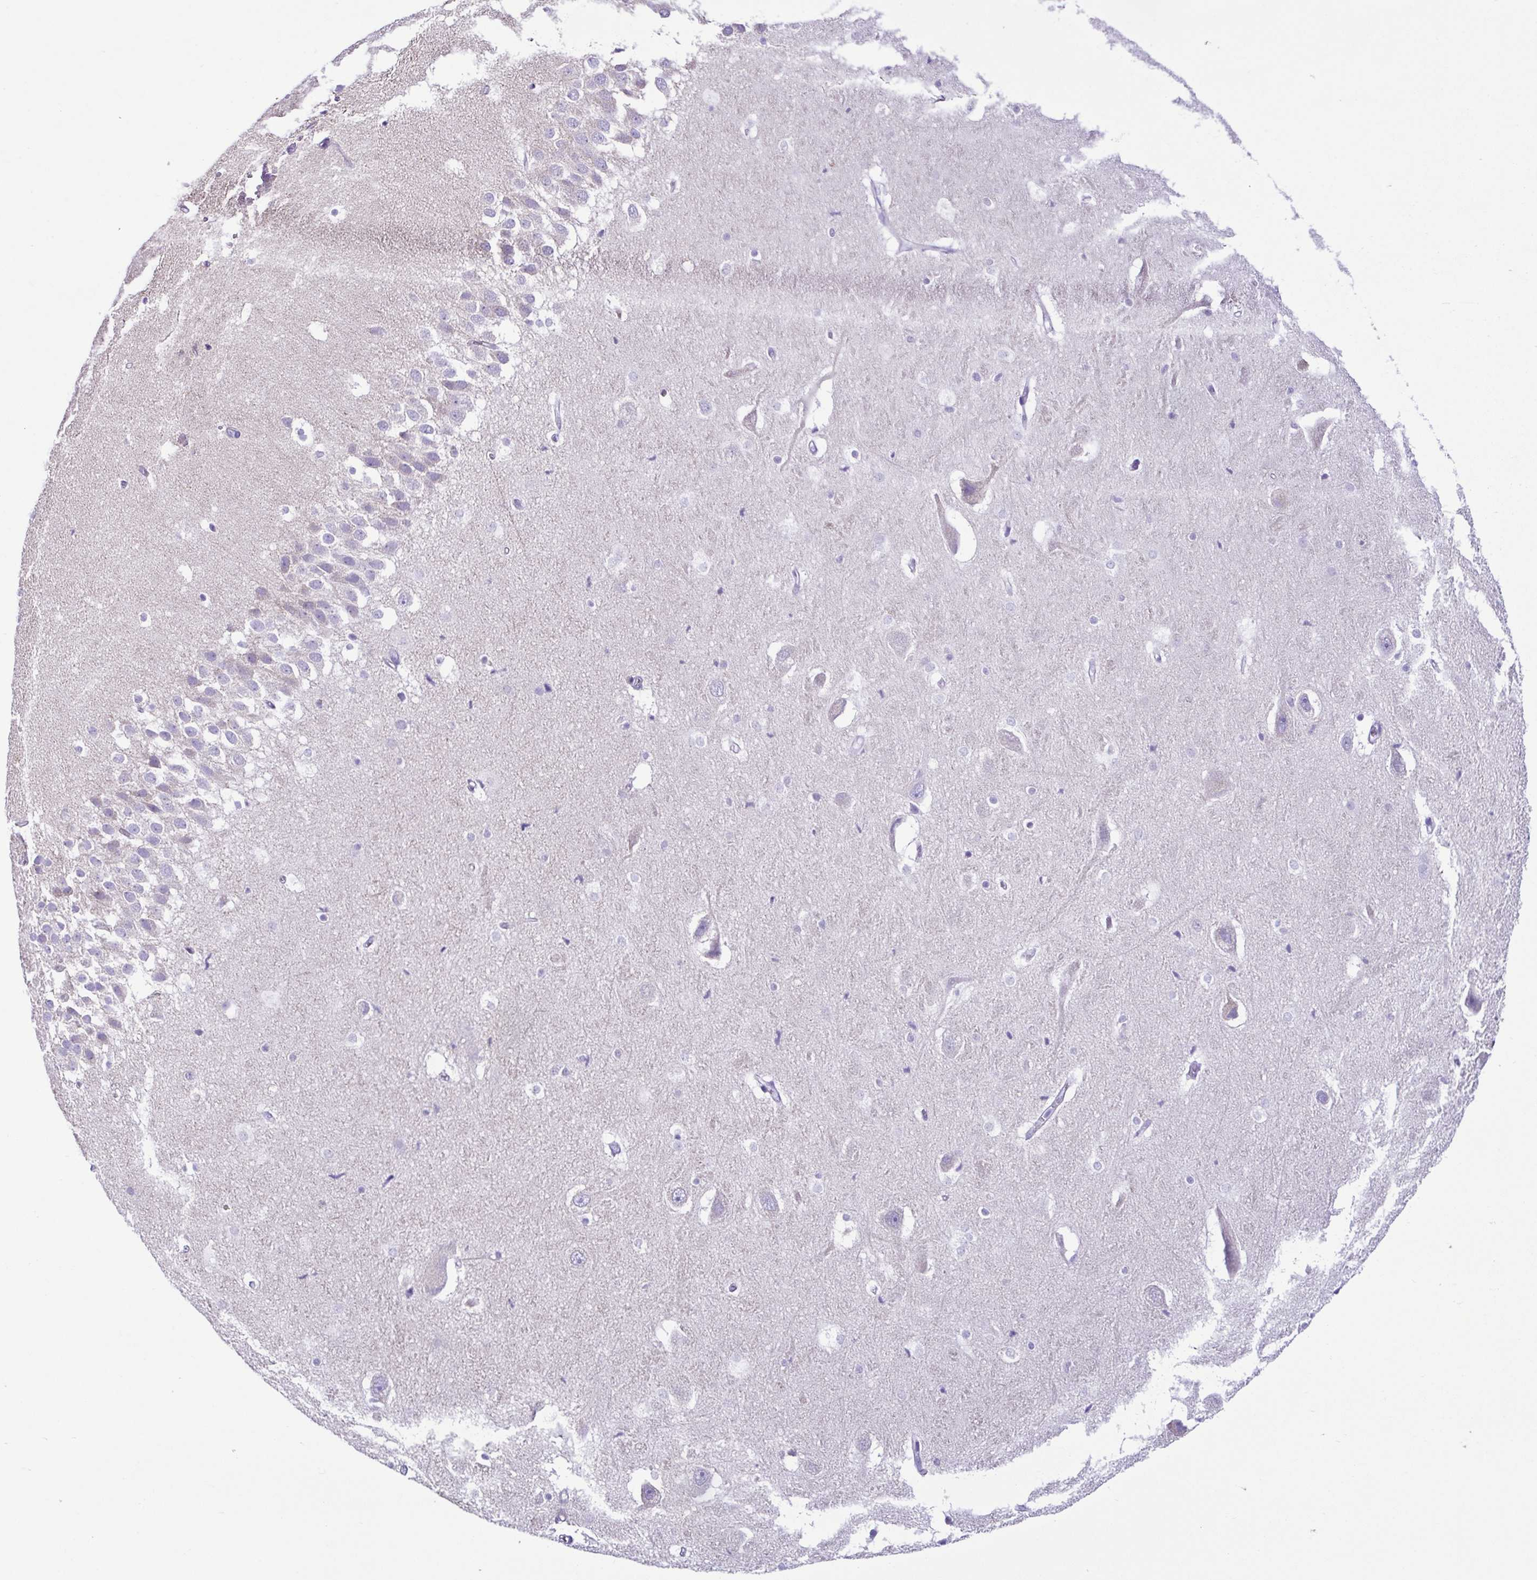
{"staining": {"intensity": "negative", "quantity": "none", "location": "none"}, "tissue": "hippocampus", "cell_type": "Glial cells", "image_type": "normal", "snomed": [{"axis": "morphology", "description": "Normal tissue, NOS"}, {"axis": "topography", "description": "Hippocampus"}], "caption": "A photomicrograph of hippocampus stained for a protein demonstrates no brown staining in glial cells. (Brightfield microscopy of DAB (3,3'-diaminobenzidine) immunohistochemistry at high magnification).", "gene": "ACTRT3", "patient": {"sex": "male", "age": 26}}